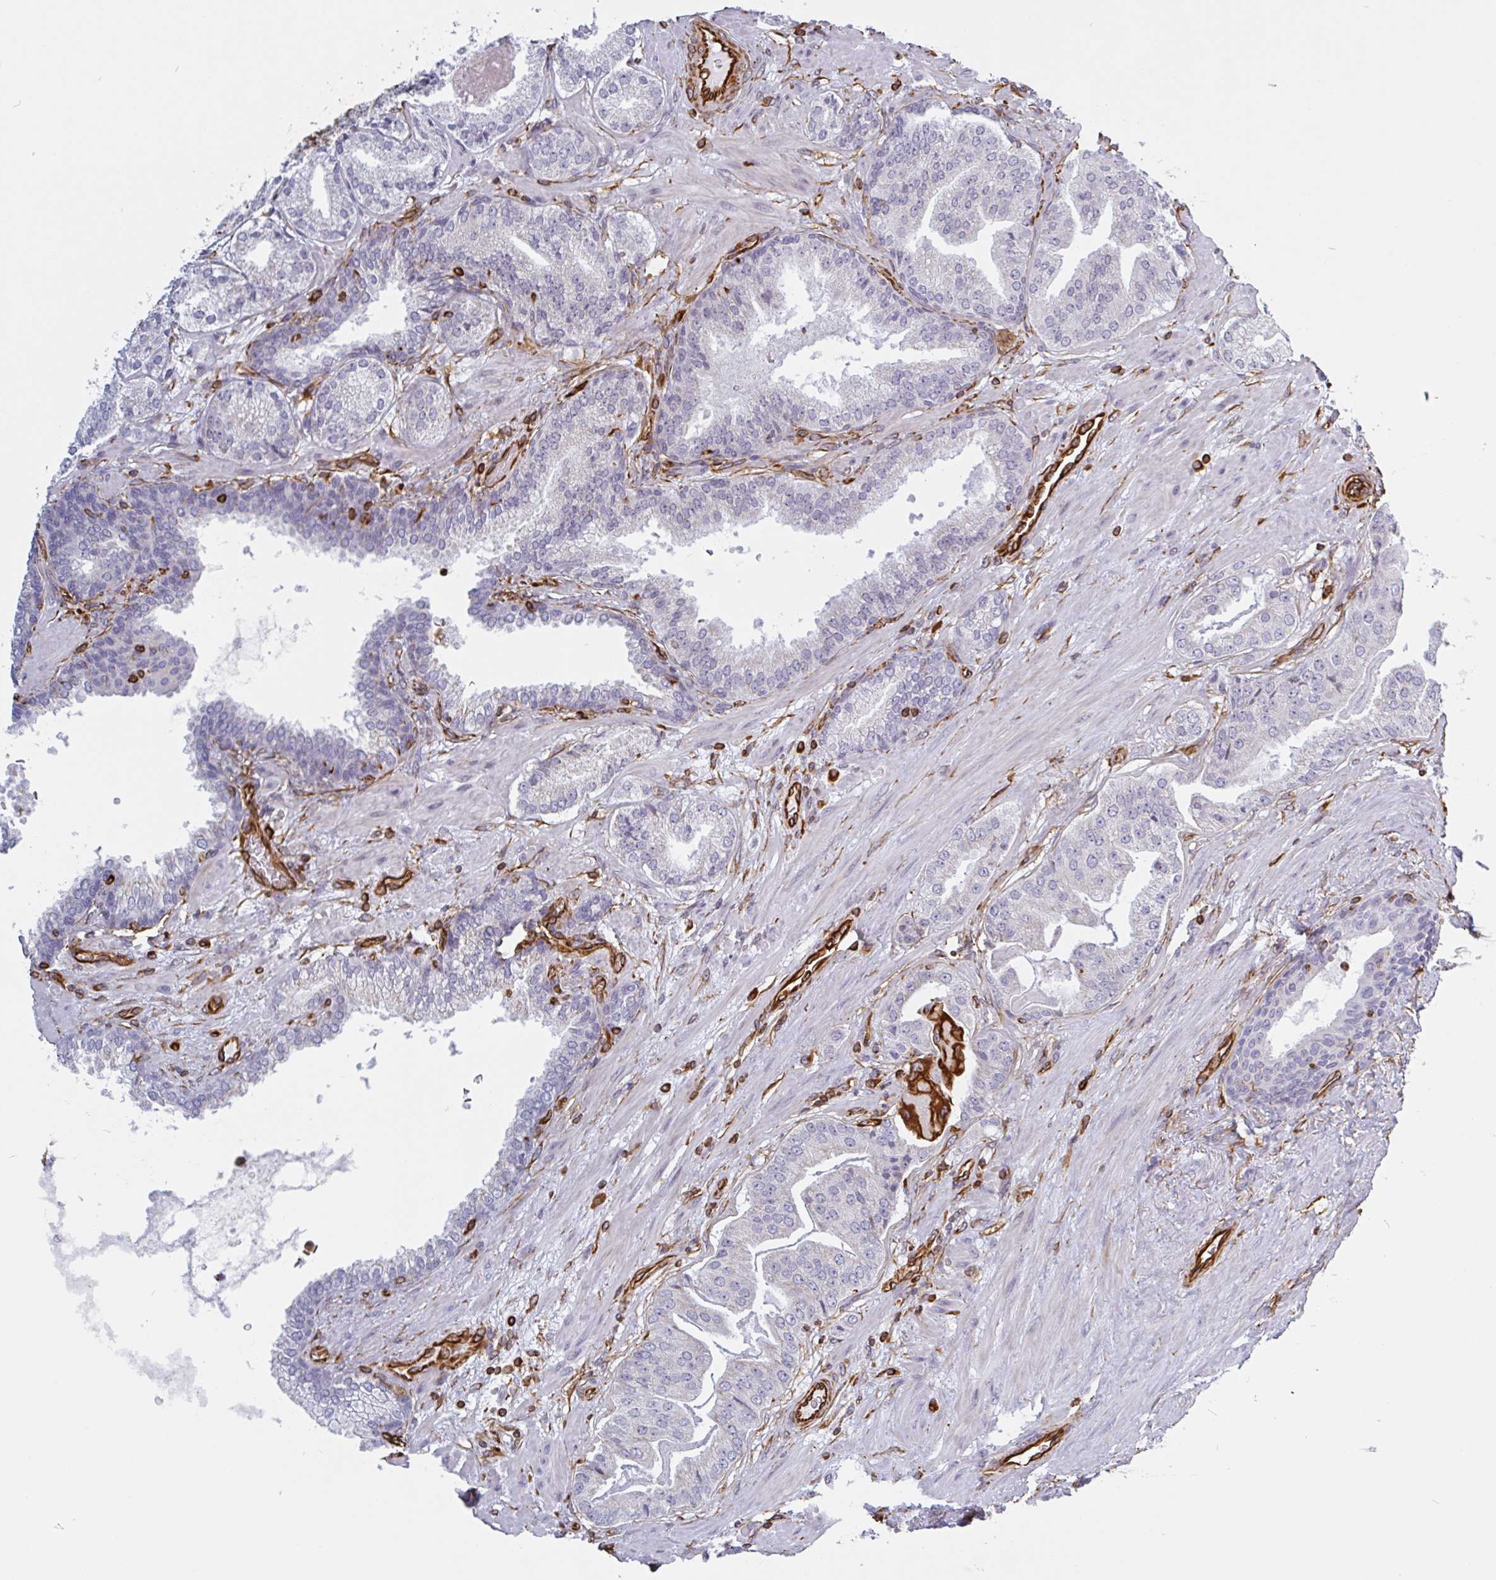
{"staining": {"intensity": "negative", "quantity": "none", "location": "none"}, "tissue": "prostate cancer", "cell_type": "Tumor cells", "image_type": "cancer", "snomed": [{"axis": "morphology", "description": "Adenocarcinoma, High grade"}, {"axis": "topography", "description": "Prostate"}], "caption": "The image exhibits no staining of tumor cells in prostate cancer (adenocarcinoma (high-grade)).", "gene": "PPFIA1", "patient": {"sex": "male", "age": 63}}